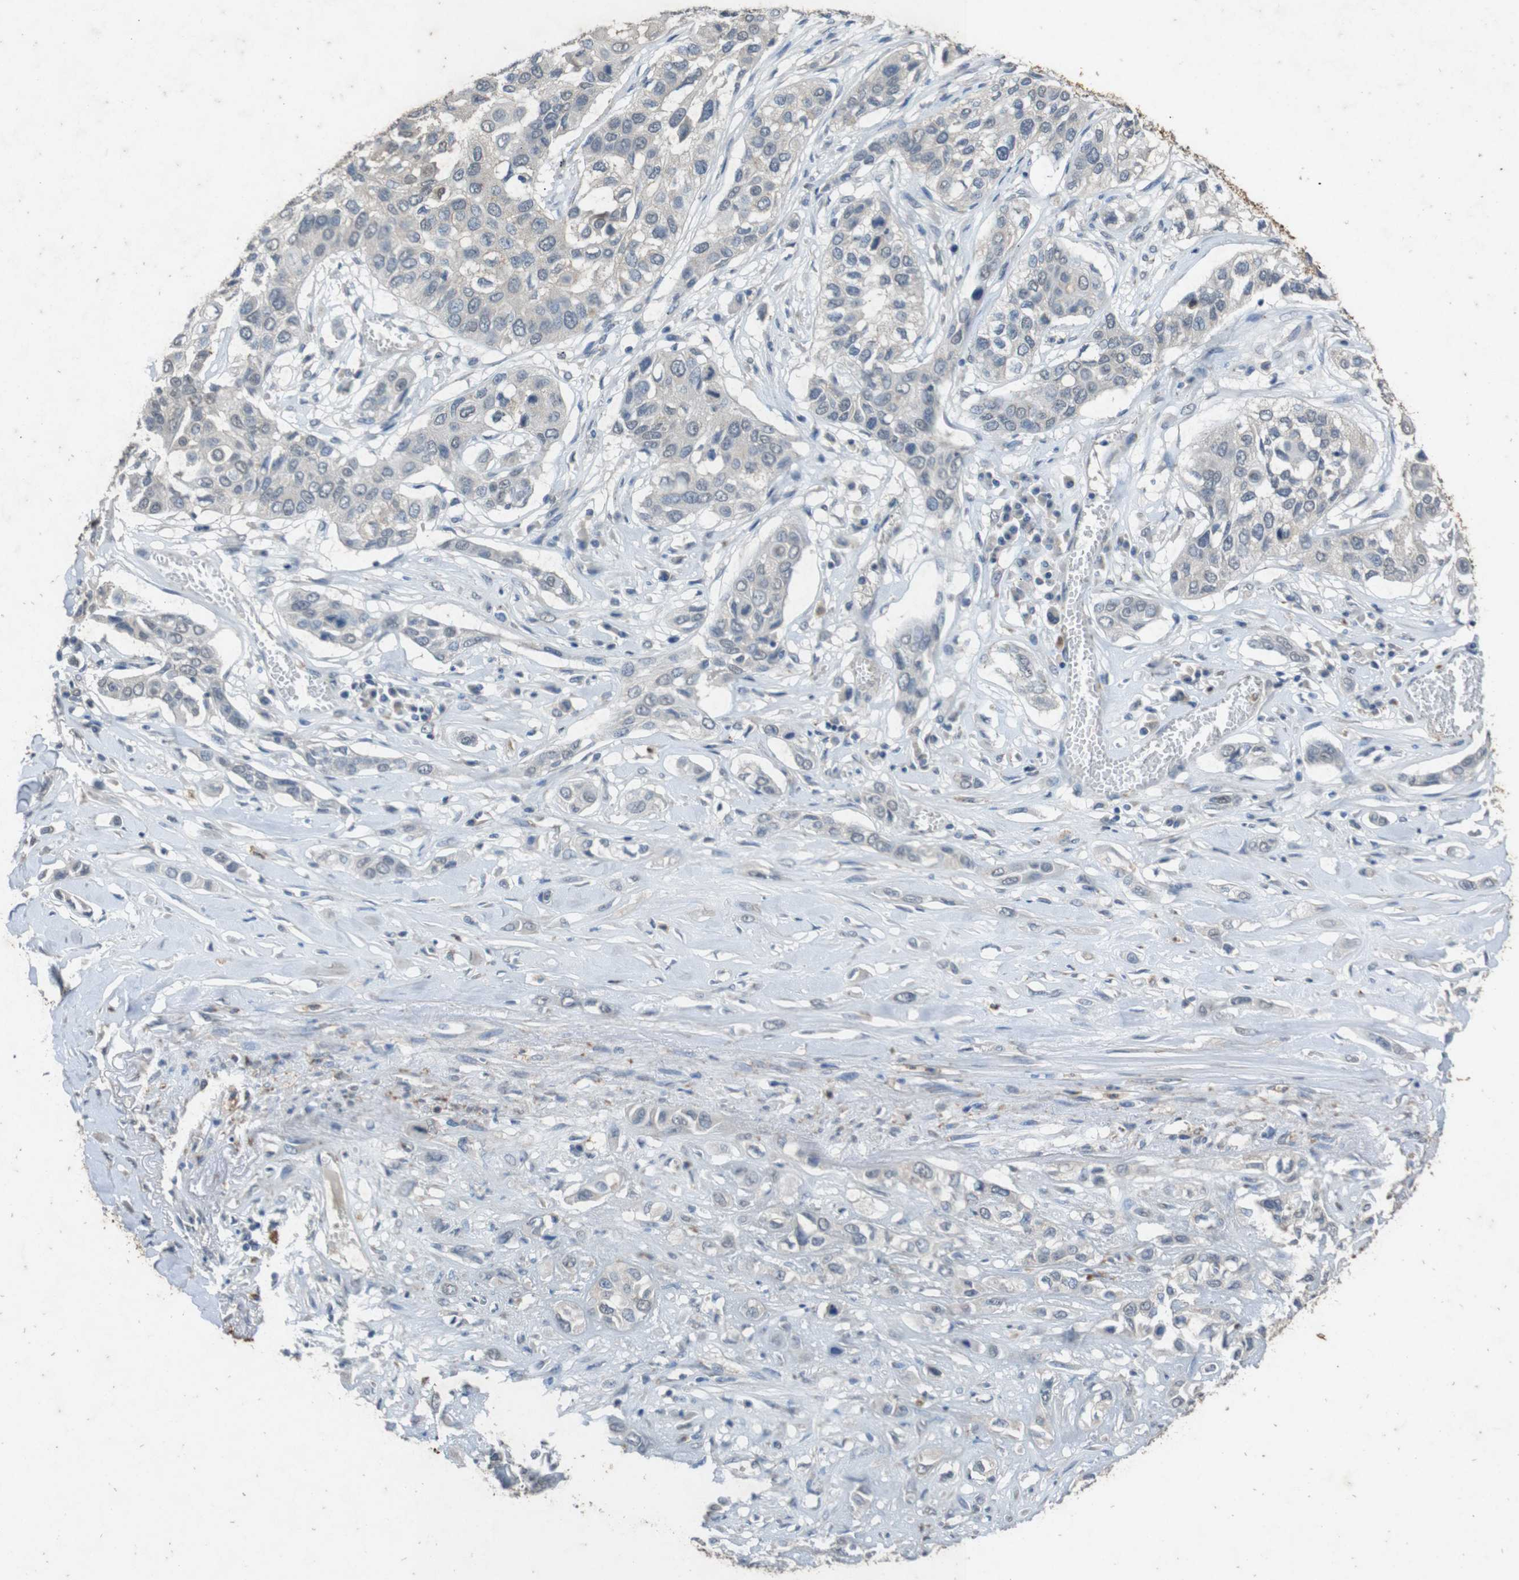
{"staining": {"intensity": "negative", "quantity": "none", "location": "none"}, "tissue": "lung cancer", "cell_type": "Tumor cells", "image_type": "cancer", "snomed": [{"axis": "morphology", "description": "Squamous cell carcinoma, NOS"}, {"axis": "topography", "description": "Lung"}], "caption": "There is no significant positivity in tumor cells of lung cancer (squamous cell carcinoma). (Brightfield microscopy of DAB immunohistochemistry at high magnification).", "gene": "STBD1", "patient": {"sex": "male", "age": 71}}